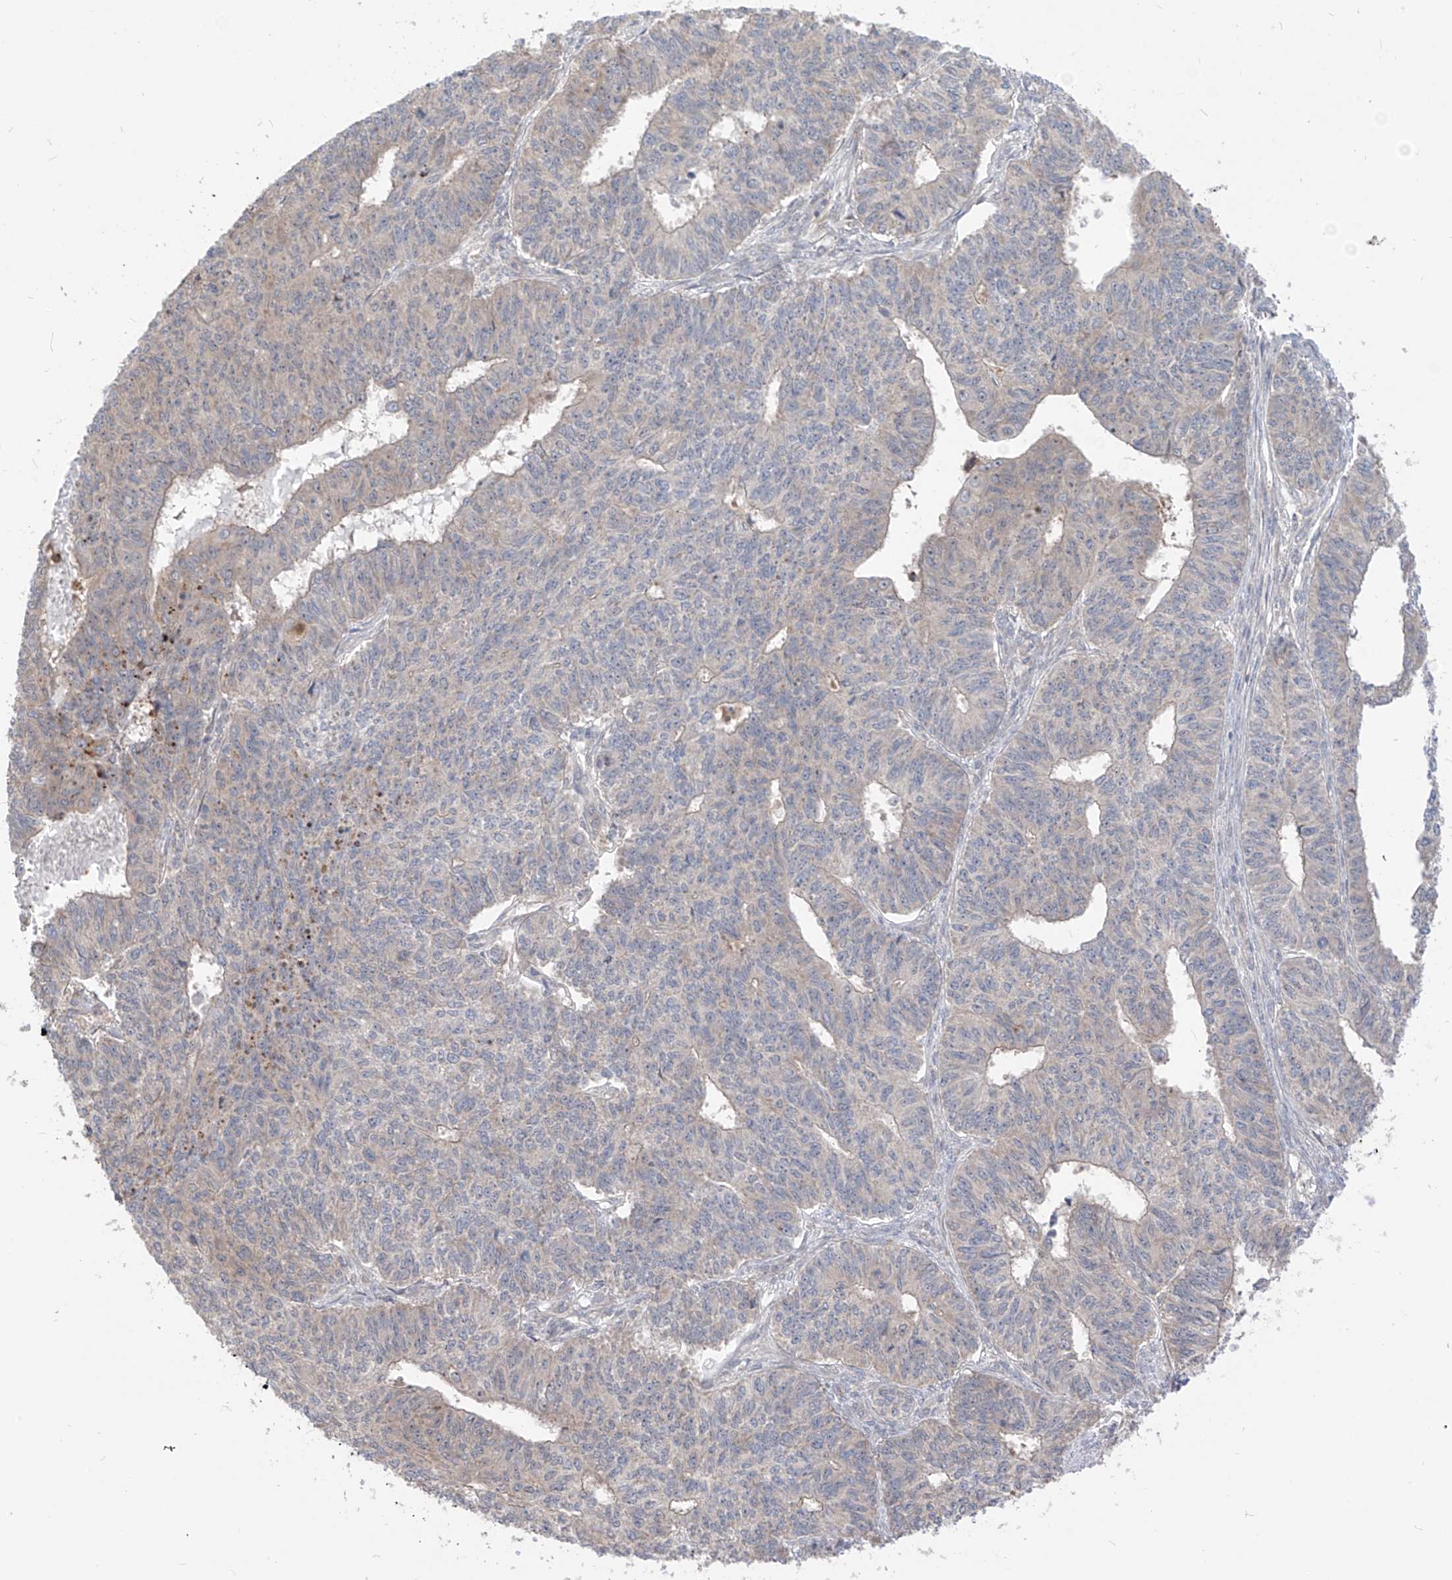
{"staining": {"intensity": "weak", "quantity": "<25%", "location": "cytoplasmic/membranous"}, "tissue": "endometrial cancer", "cell_type": "Tumor cells", "image_type": "cancer", "snomed": [{"axis": "morphology", "description": "Adenocarcinoma, NOS"}, {"axis": "topography", "description": "Endometrium"}], "caption": "Tumor cells are negative for protein expression in human adenocarcinoma (endometrial).", "gene": "CNKSR1", "patient": {"sex": "female", "age": 32}}